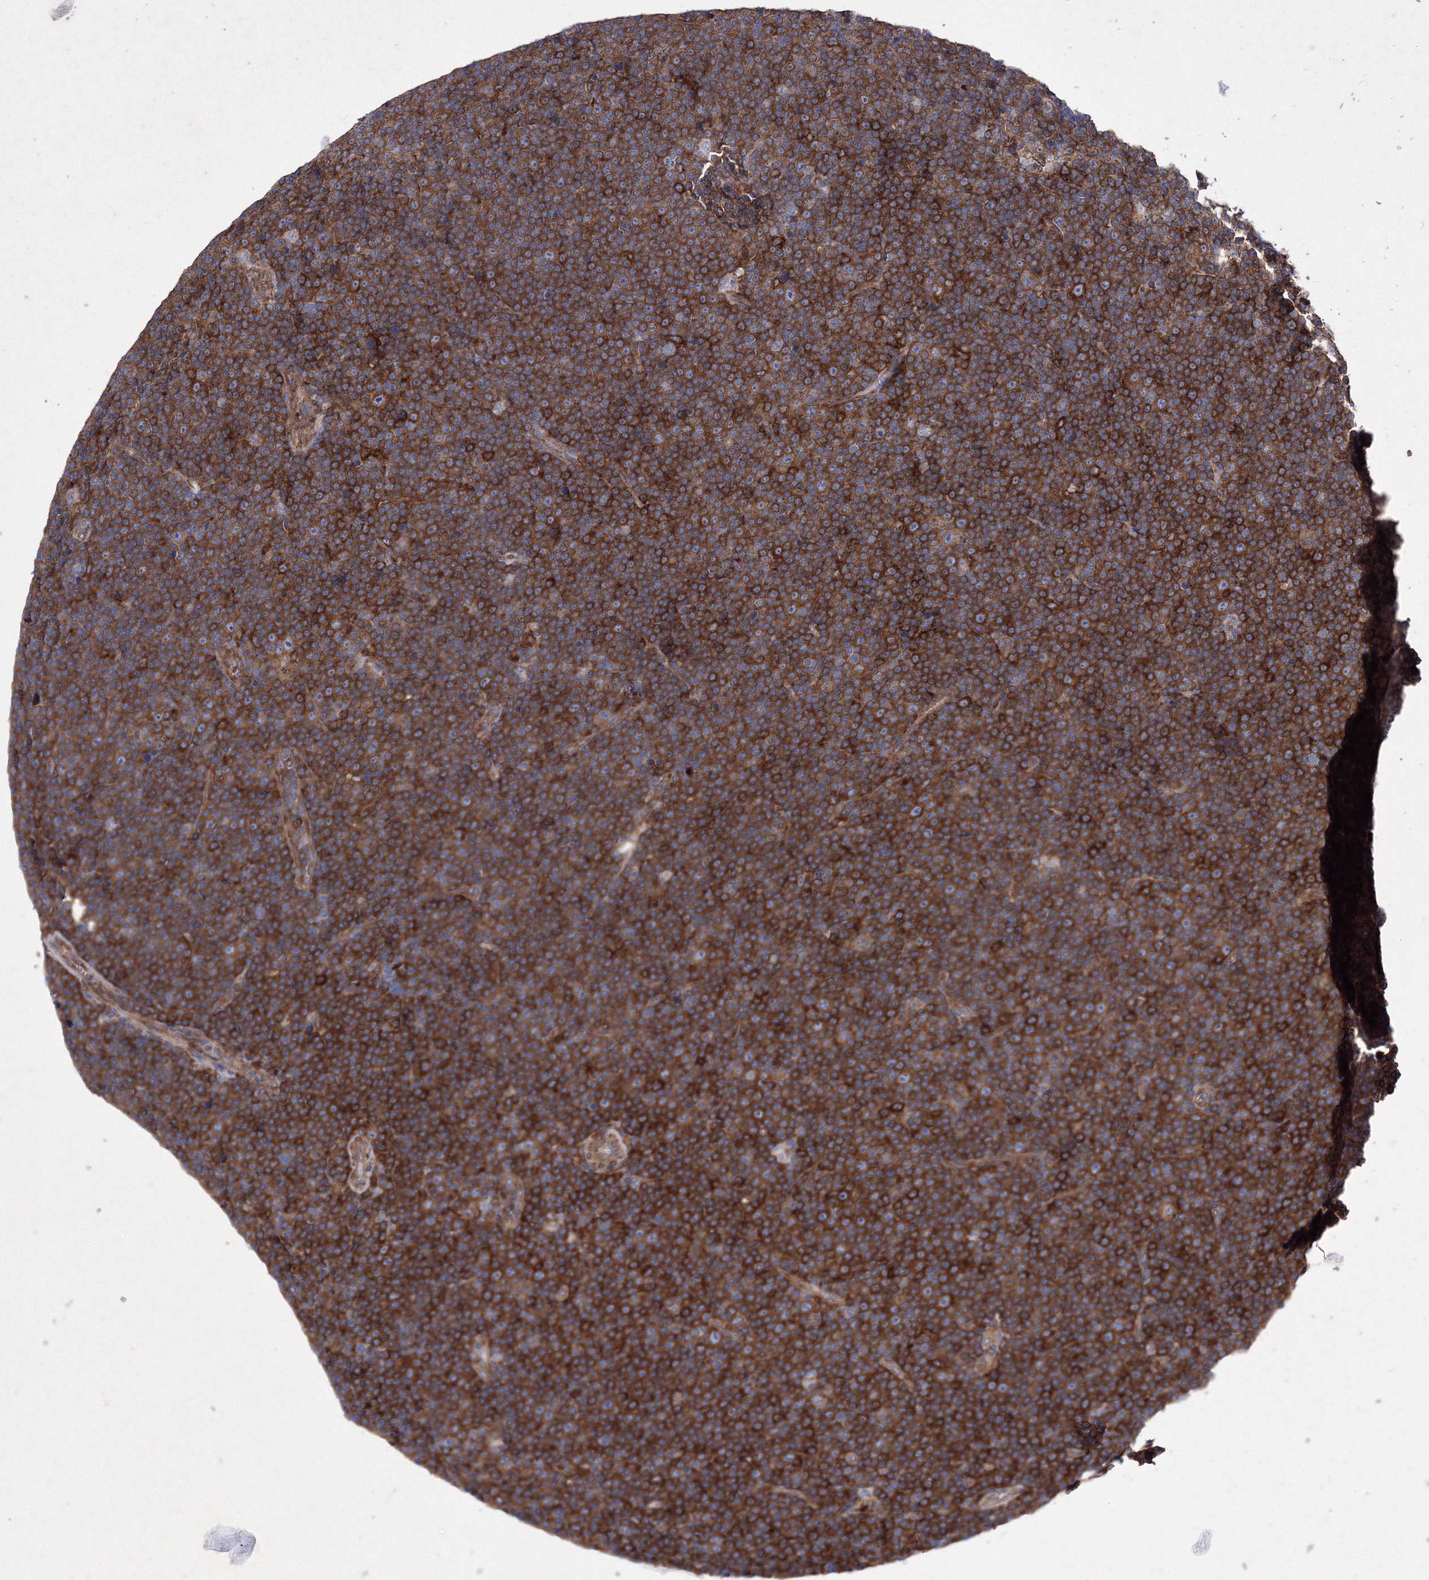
{"staining": {"intensity": "strong", "quantity": ">75%", "location": "cytoplasmic/membranous"}, "tissue": "lymphoma", "cell_type": "Tumor cells", "image_type": "cancer", "snomed": [{"axis": "morphology", "description": "Malignant lymphoma, non-Hodgkin's type, Low grade"}, {"axis": "topography", "description": "Lymph node"}], "caption": "Protein staining of low-grade malignant lymphoma, non-Hodgkin's type tissue displays strong cytoplasmic/membranous positivity in approximately >75% of tumor cells. The staining was performed using DAB (3,3'-diaminobenzidine), with brown indicating positive protein expression. Nuclei are stained blue with hematoxylin.", "gene": "SNX18", "patient": {"sex": "female", "age": 67}}